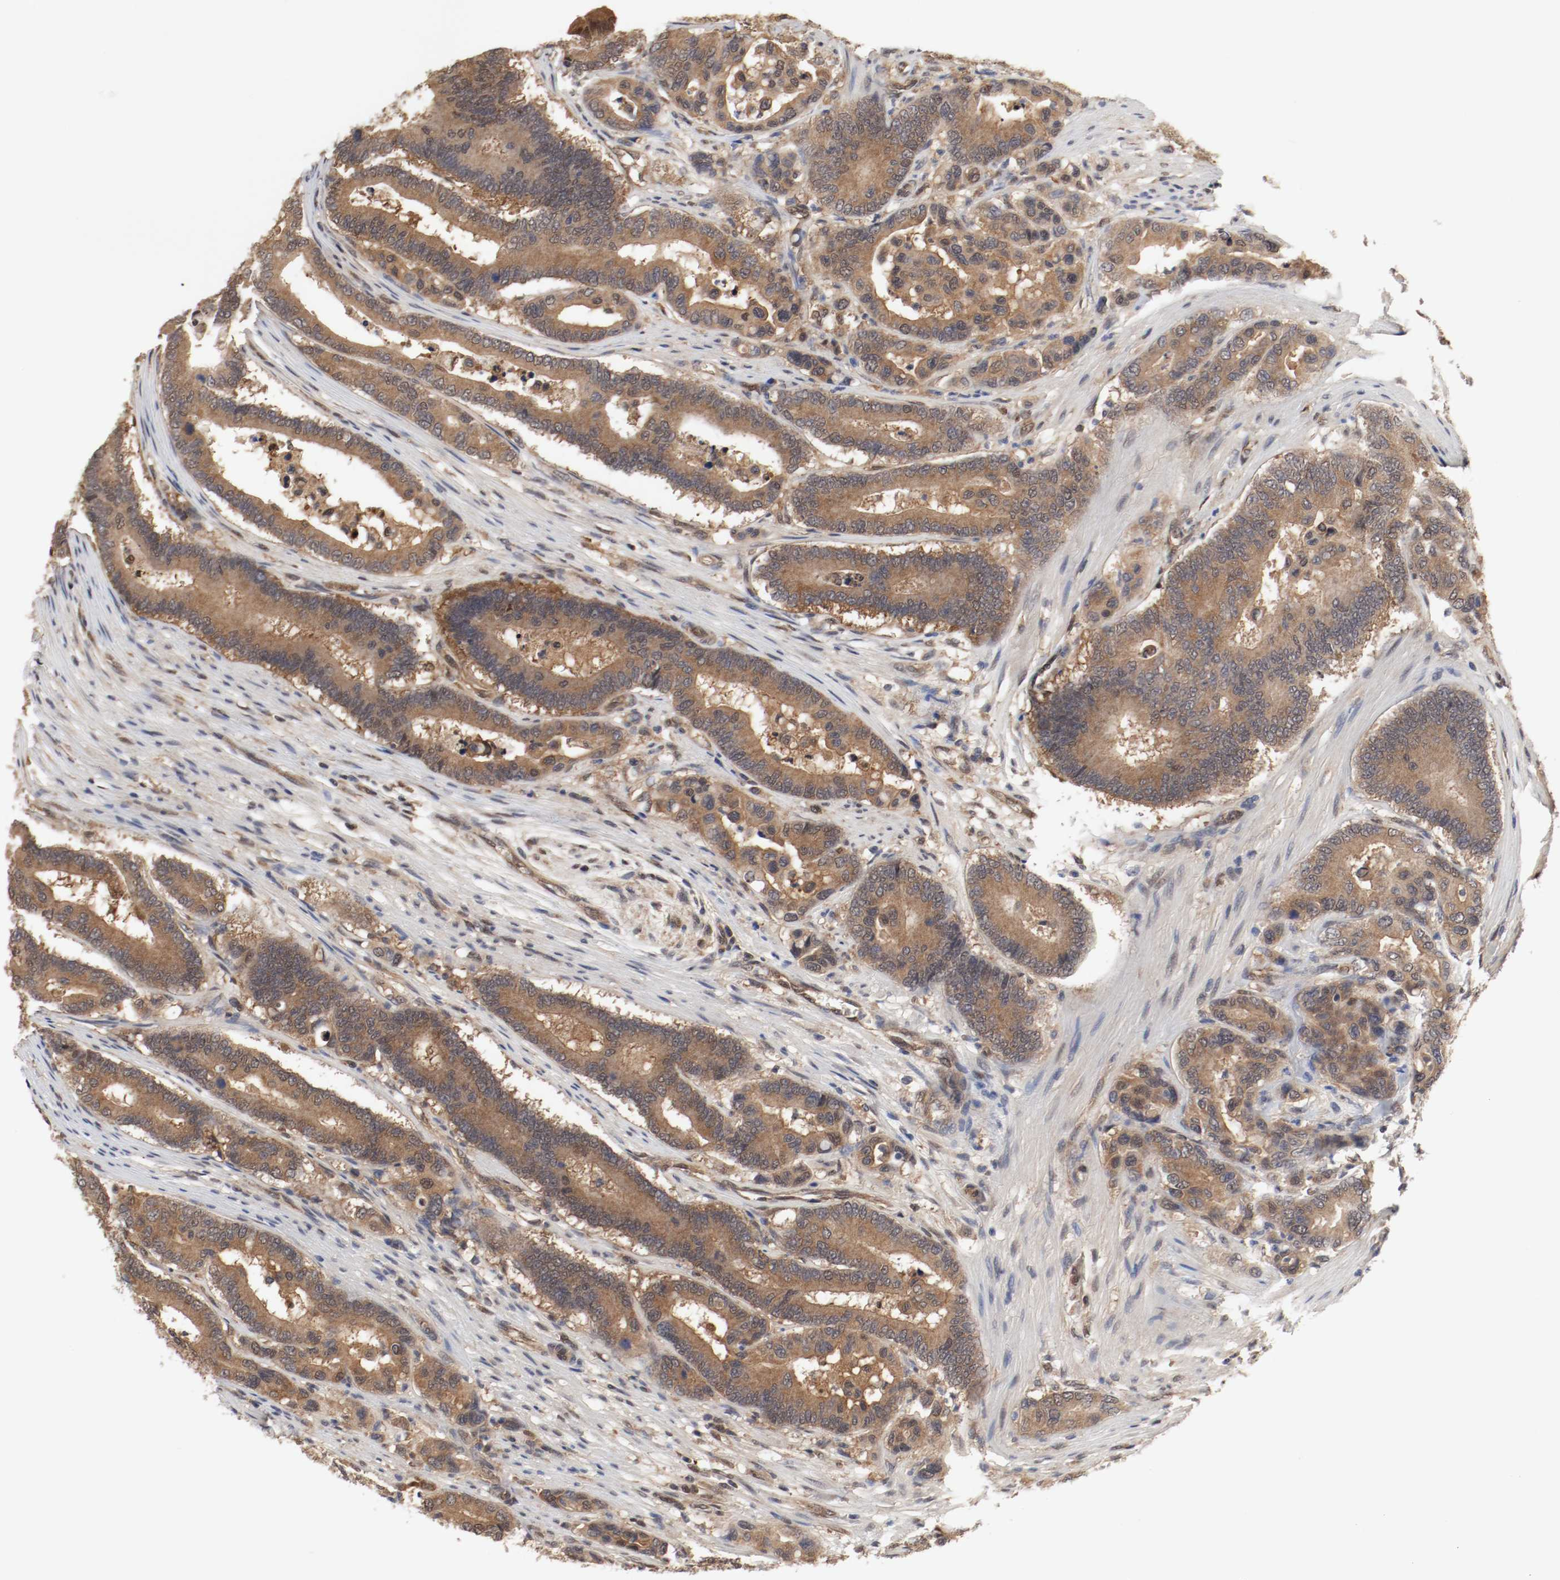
{"staining": {"intensity": "moderate", "quantity": ">75%", "location": "cytoplasmic/membranous"}, "tissue": "colorectal cancer", "cell_type": "Tumor cells", "image_type": "cancer", "snomed": [{"axis": "morphology", "description": "Normal tissue, NOS"}, {"axis": "morphology", "description": "Adenocarcinoma, NOS"}, {"axis": "topography", "description": "Colon"}], "caption": "A micrograph showing moderate cytoplasmic/membranous expression in about >75% of tumor cells in adenocarcinoma (colorectal), as visualized by brown immunohistochemical staining.", "gene": "AFG3L2", "patient": {"sex": "male", "age": 82}}